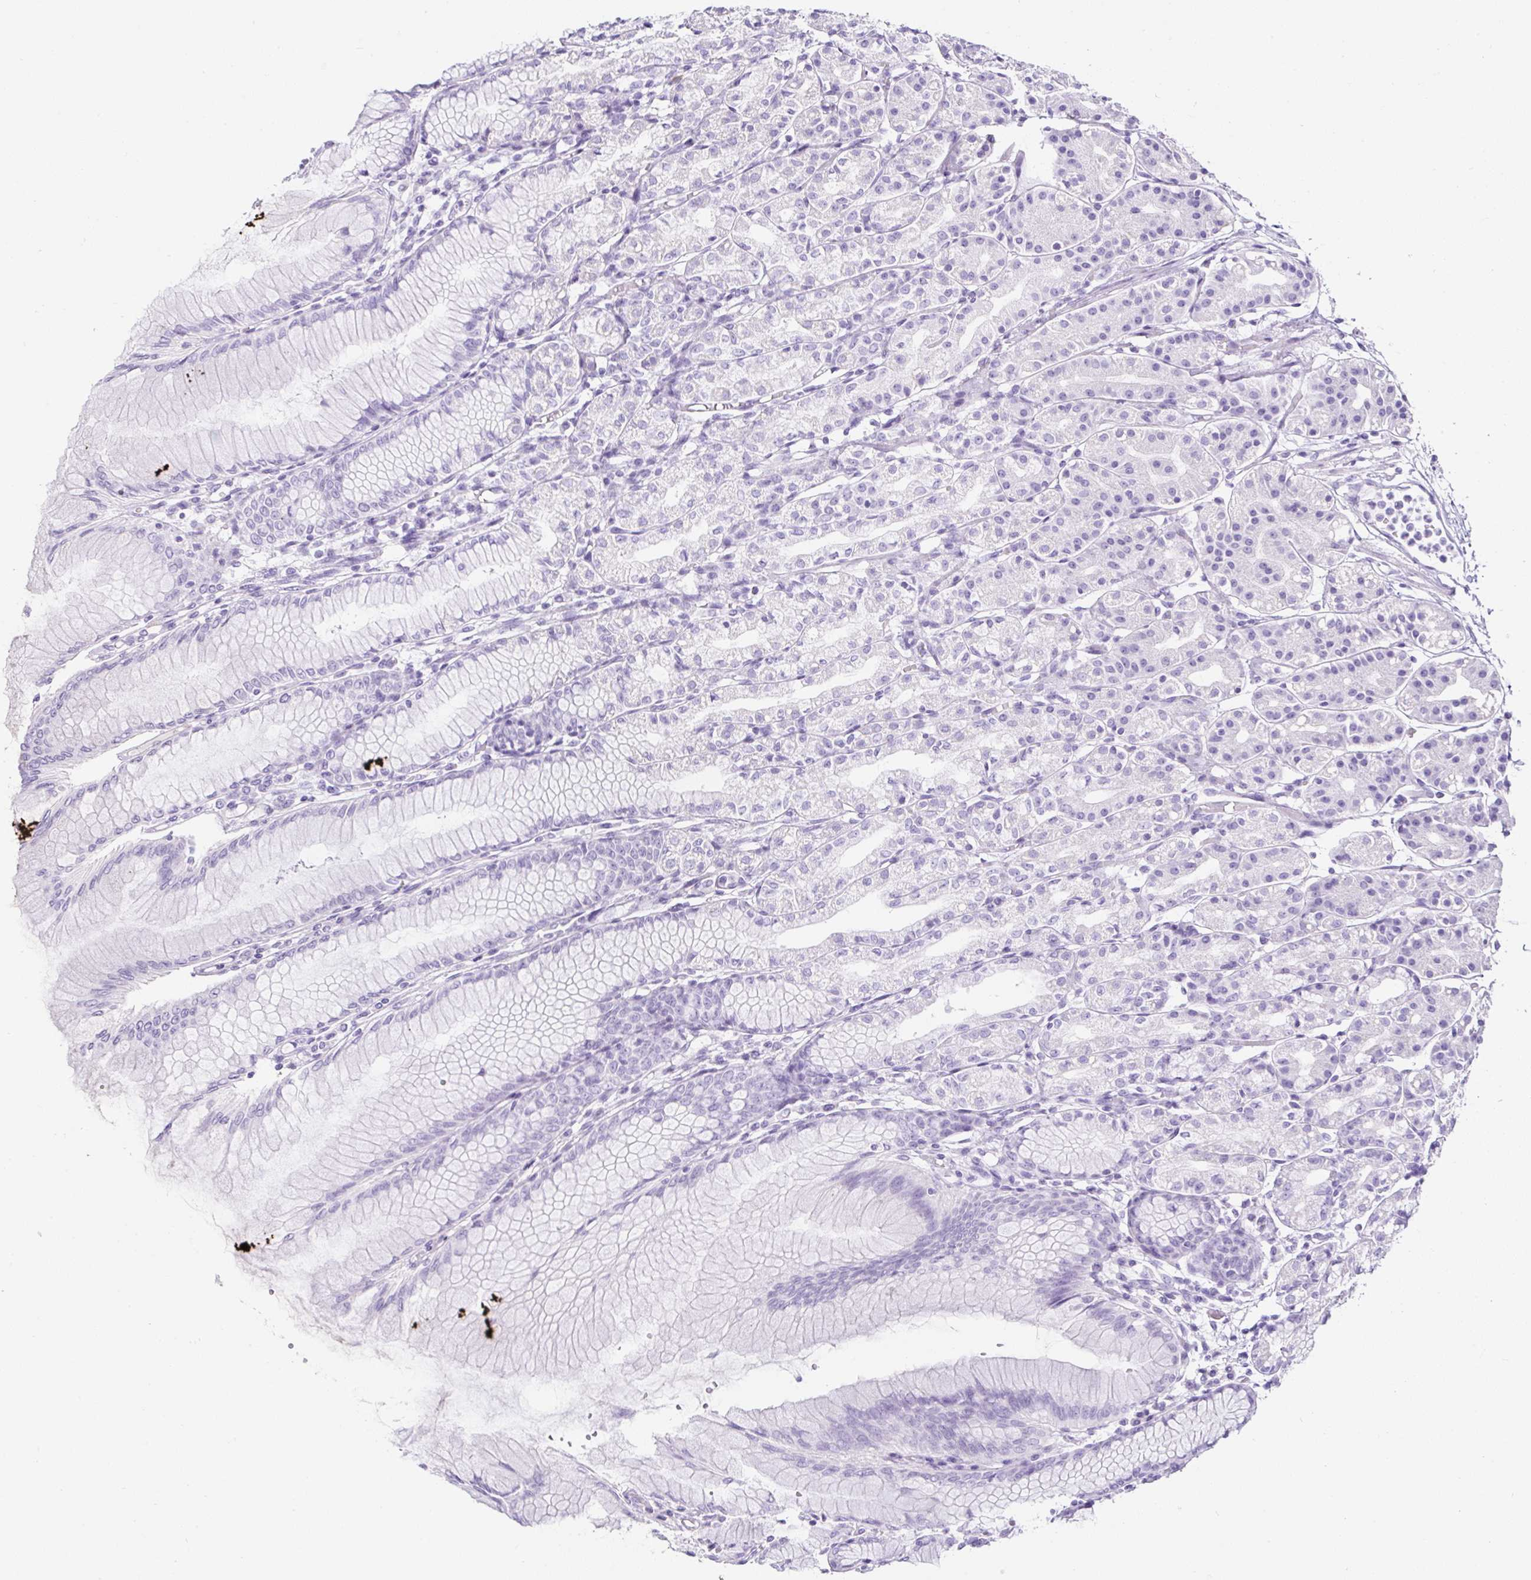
{"staining": {"intensity": "negative", "quantity": "none", "location": "none"}, "tissue": "stomach", "cell_type": "Glandular cells", "image_type": "normal", "snomed": [{"axis": "morphology", "description": "Normal tissue, NOS"}, {"axis": "topography", "description": "Stomach"}], "caption": "Histopathology image shows no significant protein positivity in glandular cells of benign stomach. (DAB immunohistochemistry, high magnification).", "gene": "SERPINB3", "patient": {"sex": "female", "age": 57}}